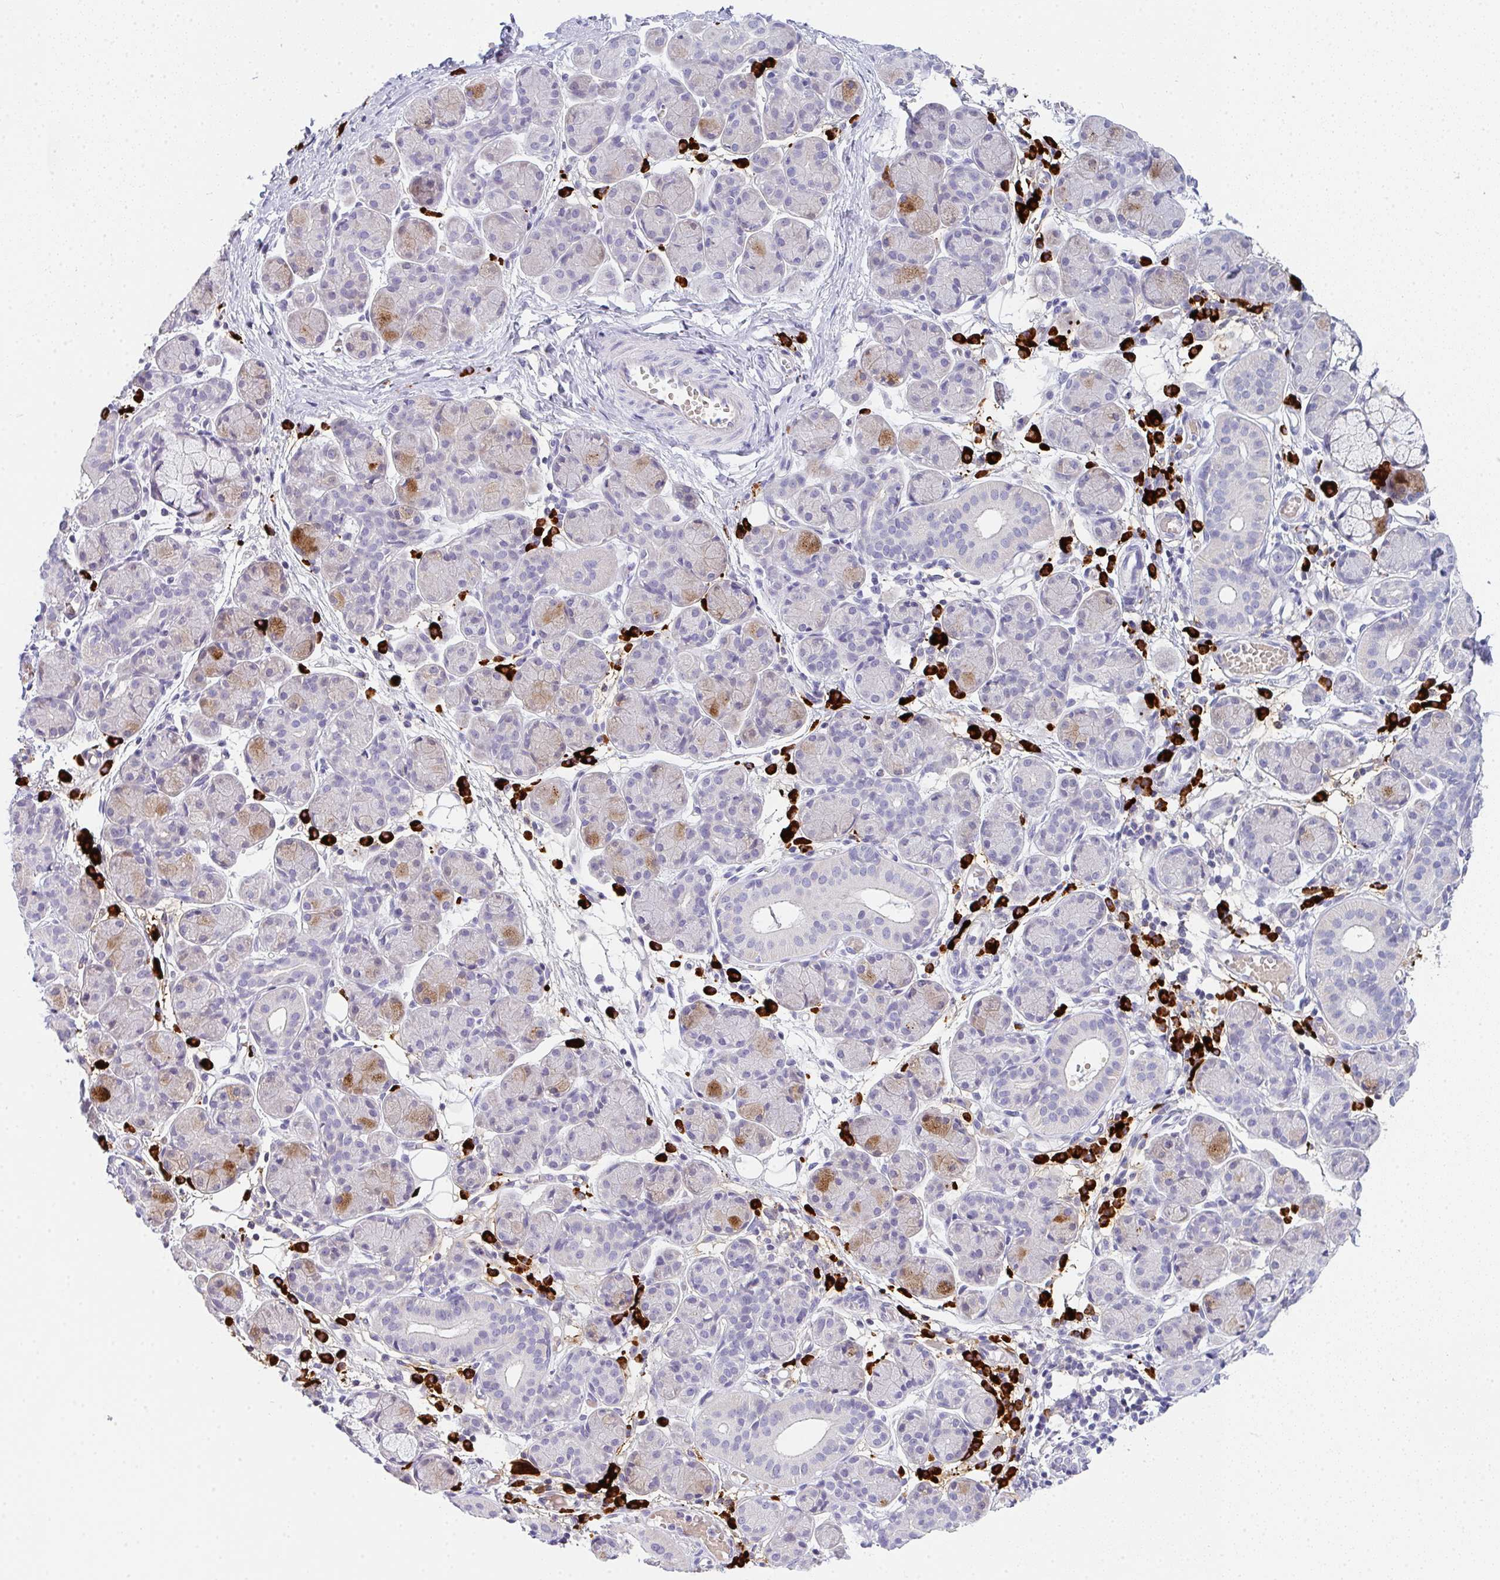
{"staining": {"intensity": "moderate", "quantity": "<25%", "location": "cytoplasmic/membranous"}, "tissue": "salivary gland", "cell_type": "Glandular cells", "image_type": "normal", "snomed": [{"axis": "morphology", "description": "Normal tissue, NOS"}, {"axis": "morphology", "description": "Inflammation, NOS"}, {"axis": "topography", "description": "Lymph node"}, {"axis": "topography", "description": "Salivary gland"}], "caption": "Salivary gland stained for a protein (brown) demonstrates moderate cytoplasmic/membranous positive expression in approximately <25% of glandular cells.", "gene": "CACNA1S", "patient": {"sex": "male", "age": 3}}